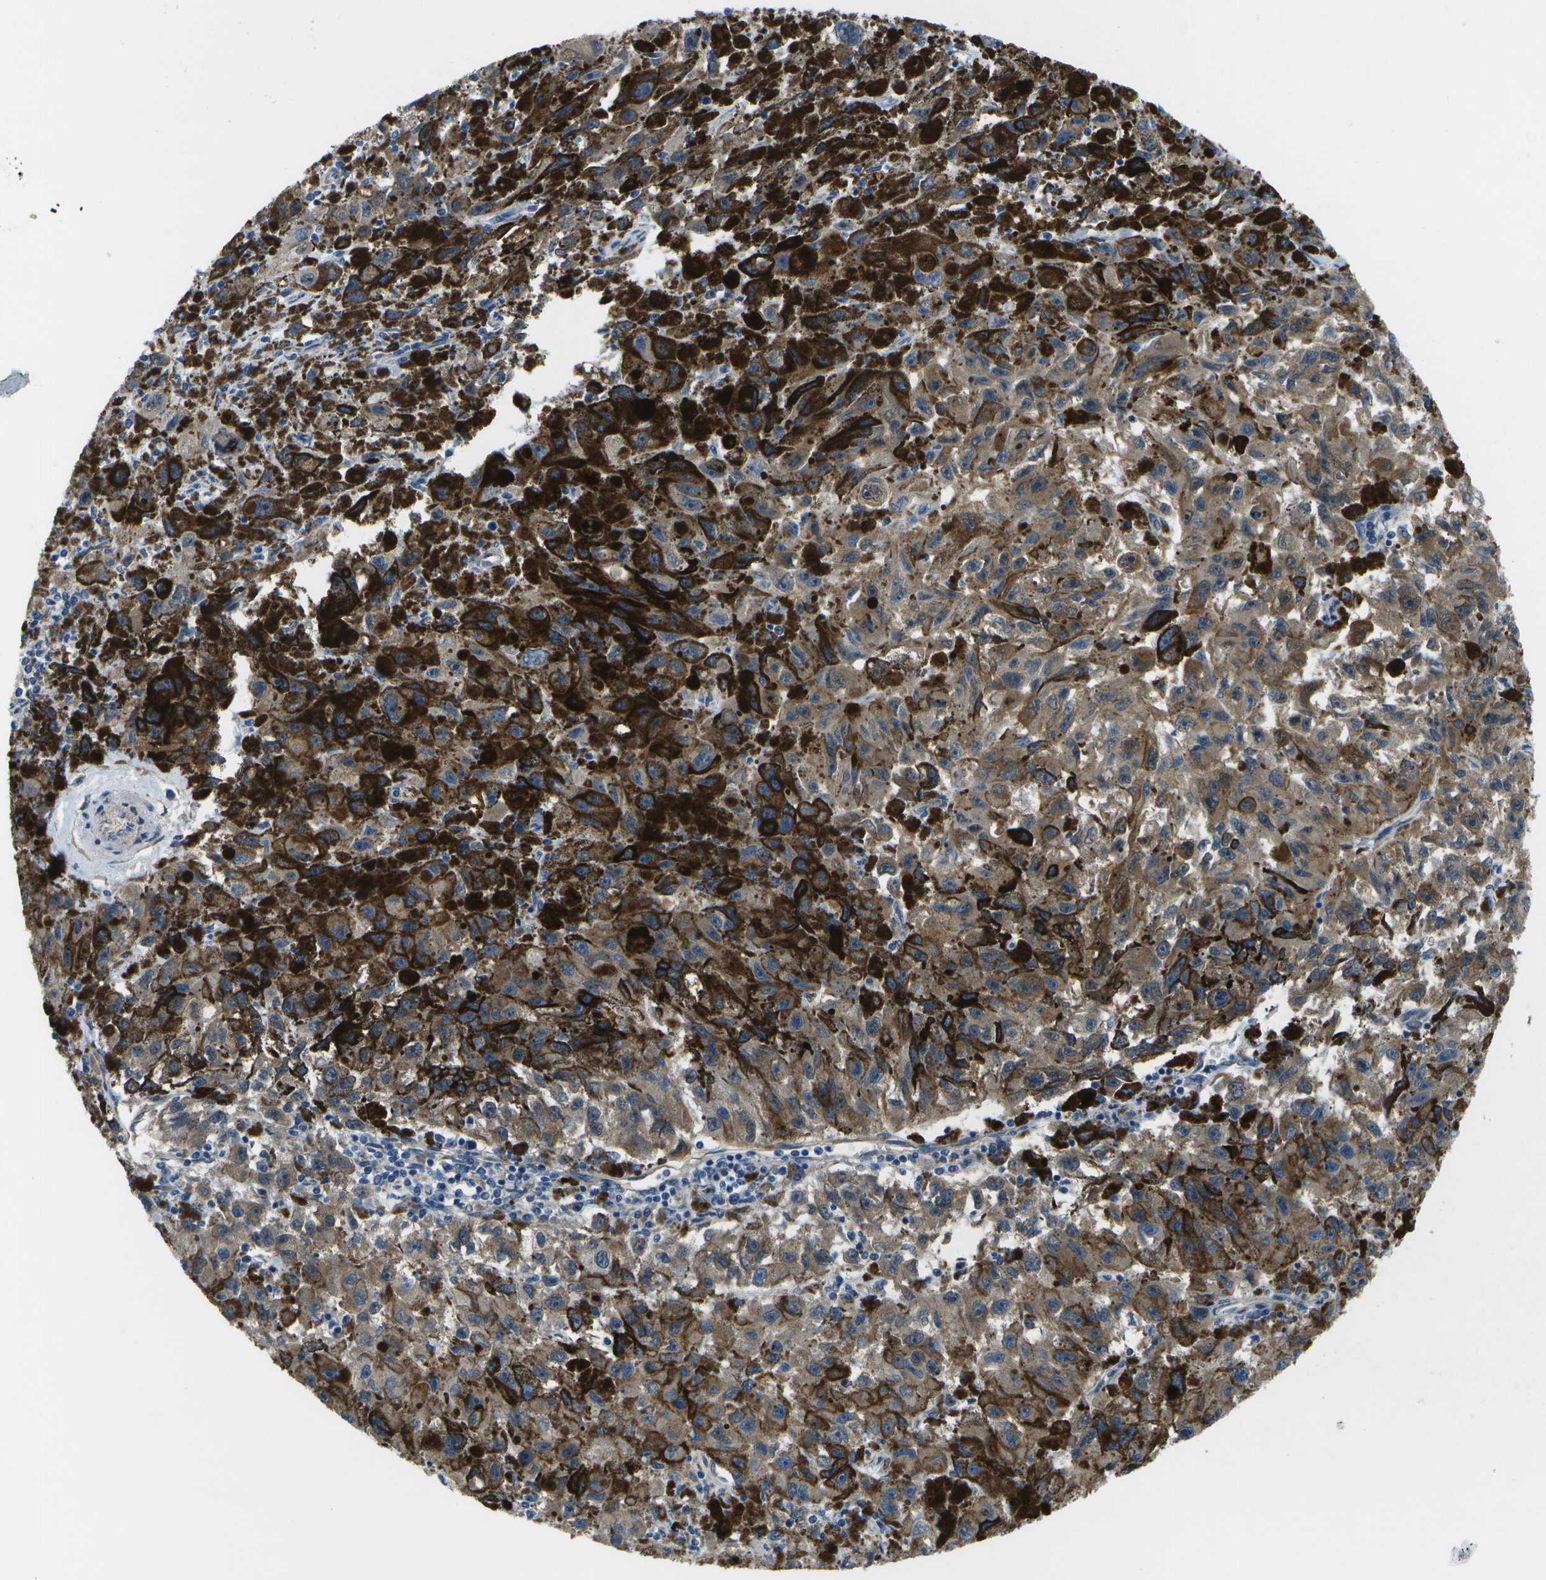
{"staining": {"intensity": "weak", "quantity": ">75%", "location": "cytoplasmic/membranous"}, "tissue": "melanoma", "cell_type": "Tumor cells", "image_type": "cancer", "snomed": [{"axis": "morphology", "description": "Malignant melanoma, NOS"}, {"axis": "topography", "description": "Skin"}], "caption": "The image demonstrates a brown stain indicating the presence of a protein in the cytoplasmic/membranous of tumor cells in malignant melanoma.", "gene": "P3H1", "patient": {"sex": "female", "age": 104}}